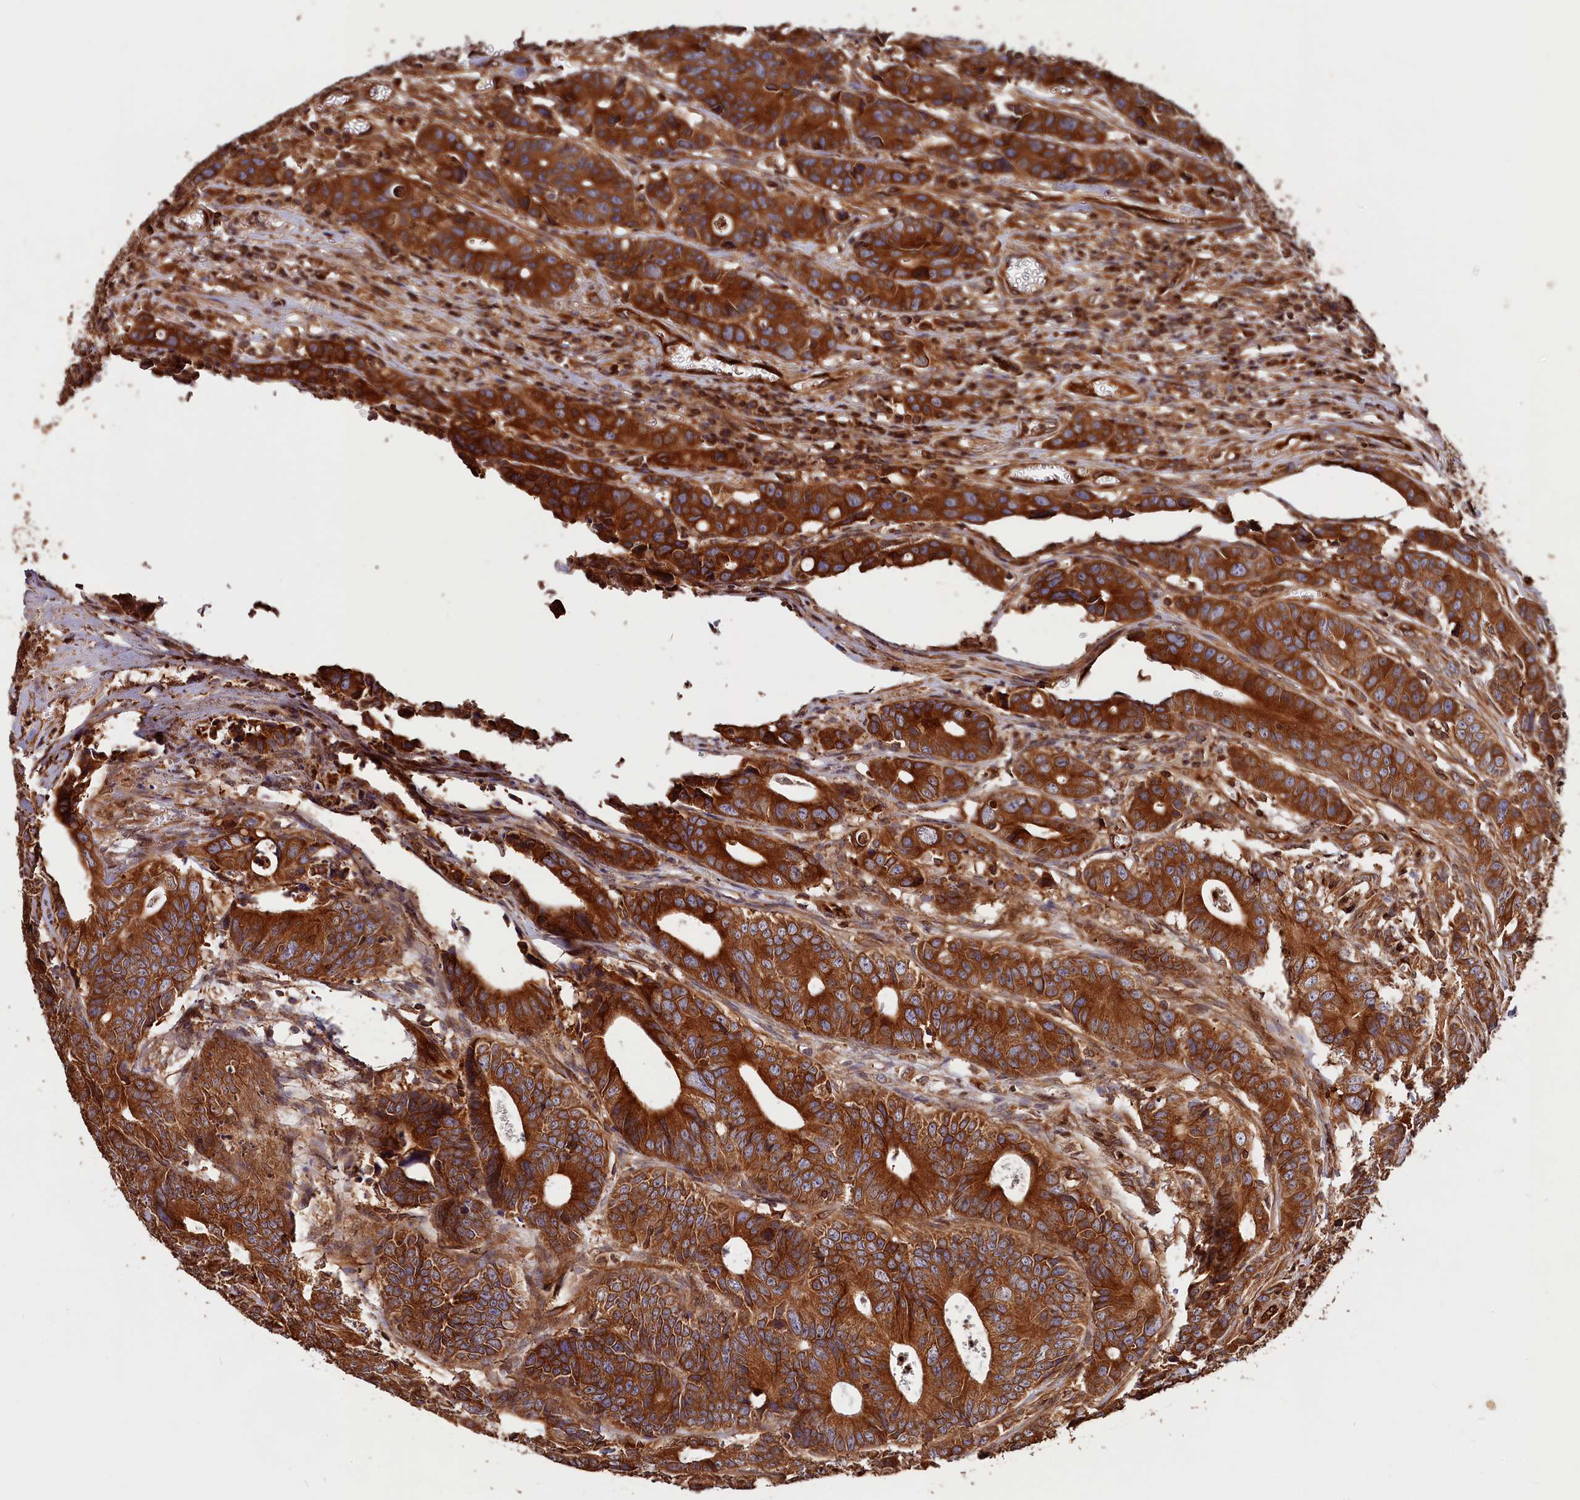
{"staining": {"intensity": "strong", "quantity": ">75%", "location": "cytoplasmic/membranous"}, "tissue": "colorectal cancer", "cell_type": "Tumor cells", "image_type": "cancer", "snomed": [{"axis": "morphology", "description": "Adenocarcinoma, NOS"}, {"axis": "topography", "description": "Colon"}], "caption": "Brown immunohistochemical staining in human colorectal cancer (adenocarcinoma) shows strong cytoplasmic/membranous staining in about >75% of tumor cells.", "gene": "HMOX2", "patient": {"sex": "female", "age": 57}}